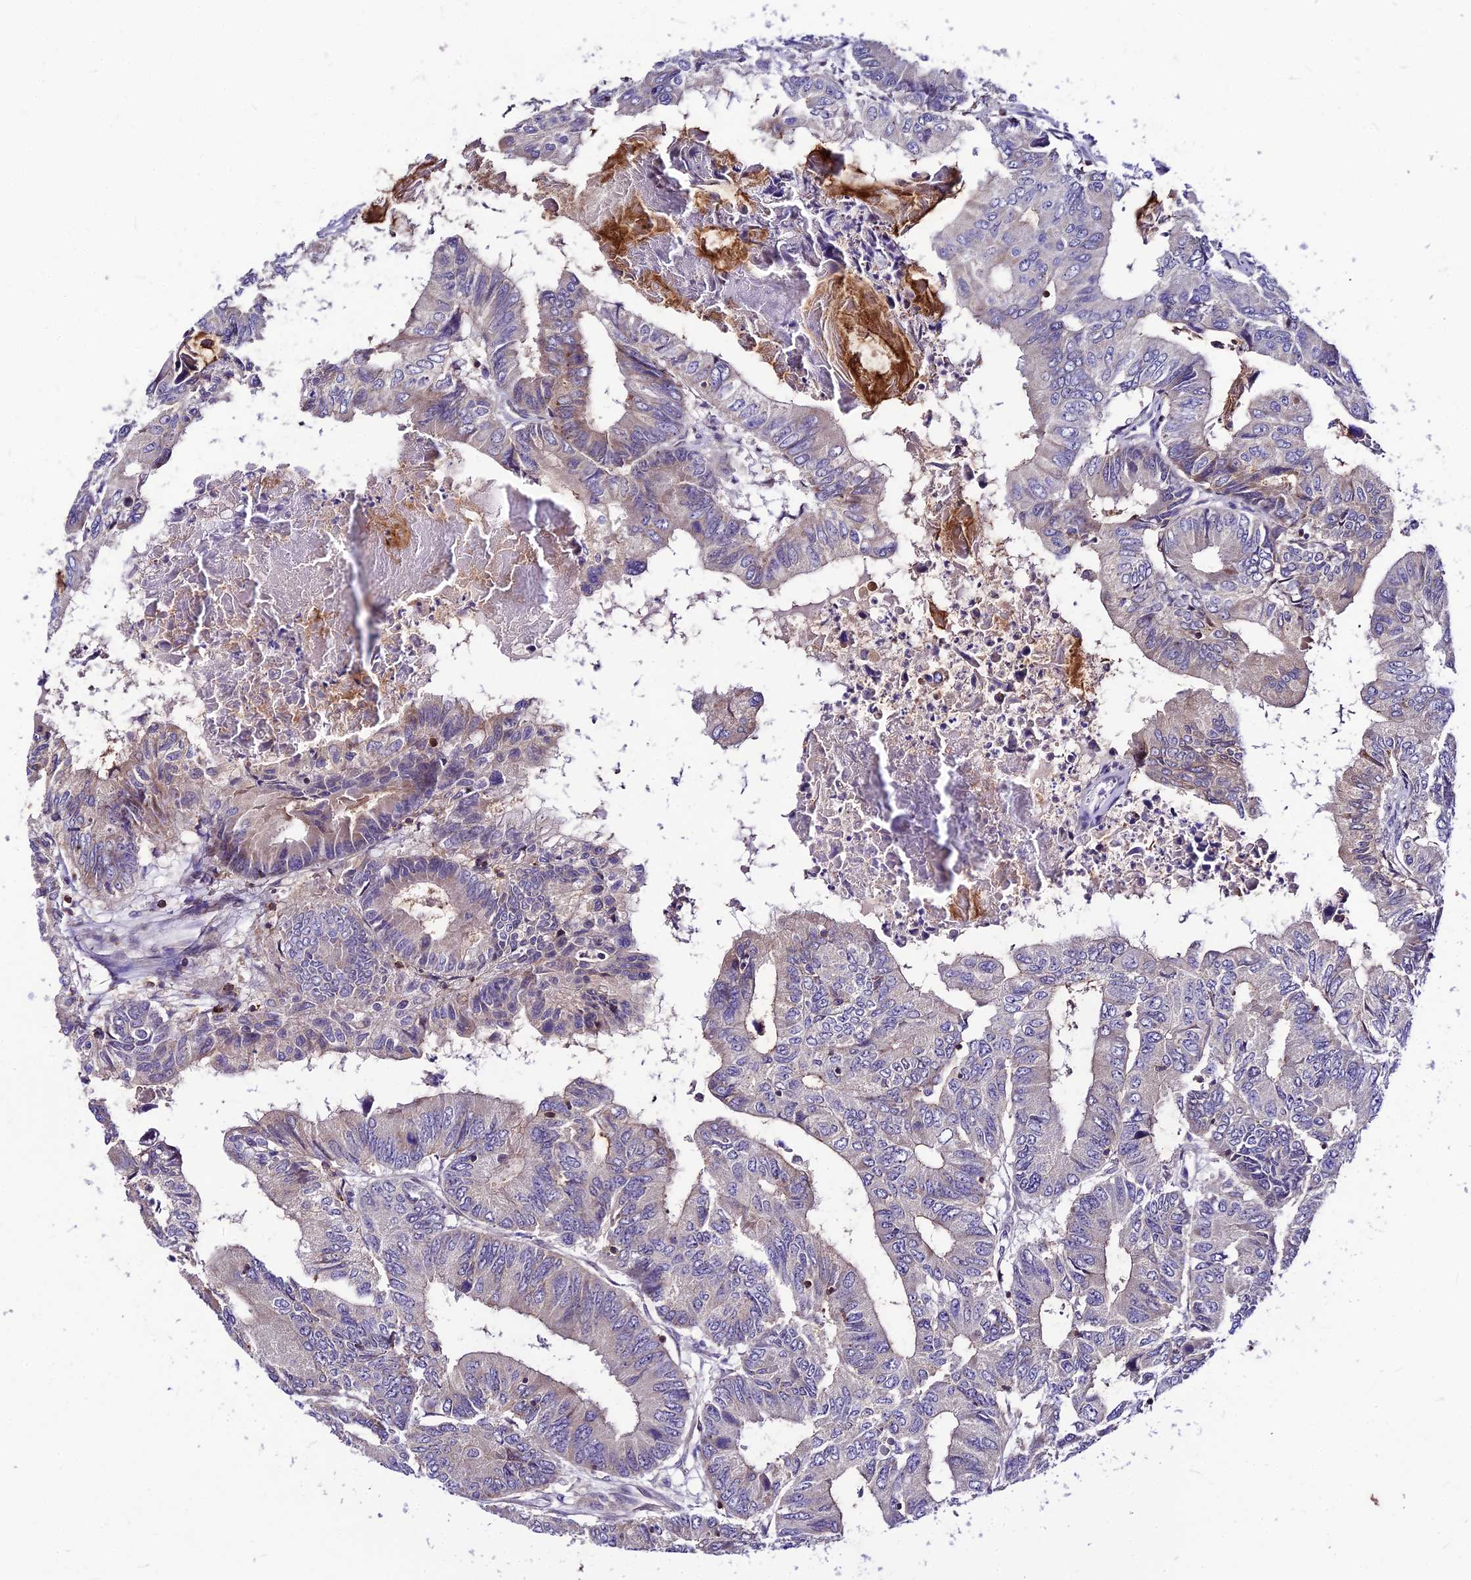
{"staining": {"intensity": "moderate", "quantity": "25%-75%", "location": "cytoplasmic/membranous"}, "tissue": "colorectal cancer", "cell_type": "Tumor cells", "image_type": "cancer", "snomed": [{"axis": "morphology", "description": "Adenocarcinoma, NOS"}, {"axis": "topography", "description": "Colon"}], "caption": "A medium amount of moderate cytoplasmic/membranous expression is appreciated in about 25%-75% of tumor cells in adenocarcinoma (colorectal) tissue.", "gene": "C6orf132", "patient": {"sex": "male", "age": 85}}